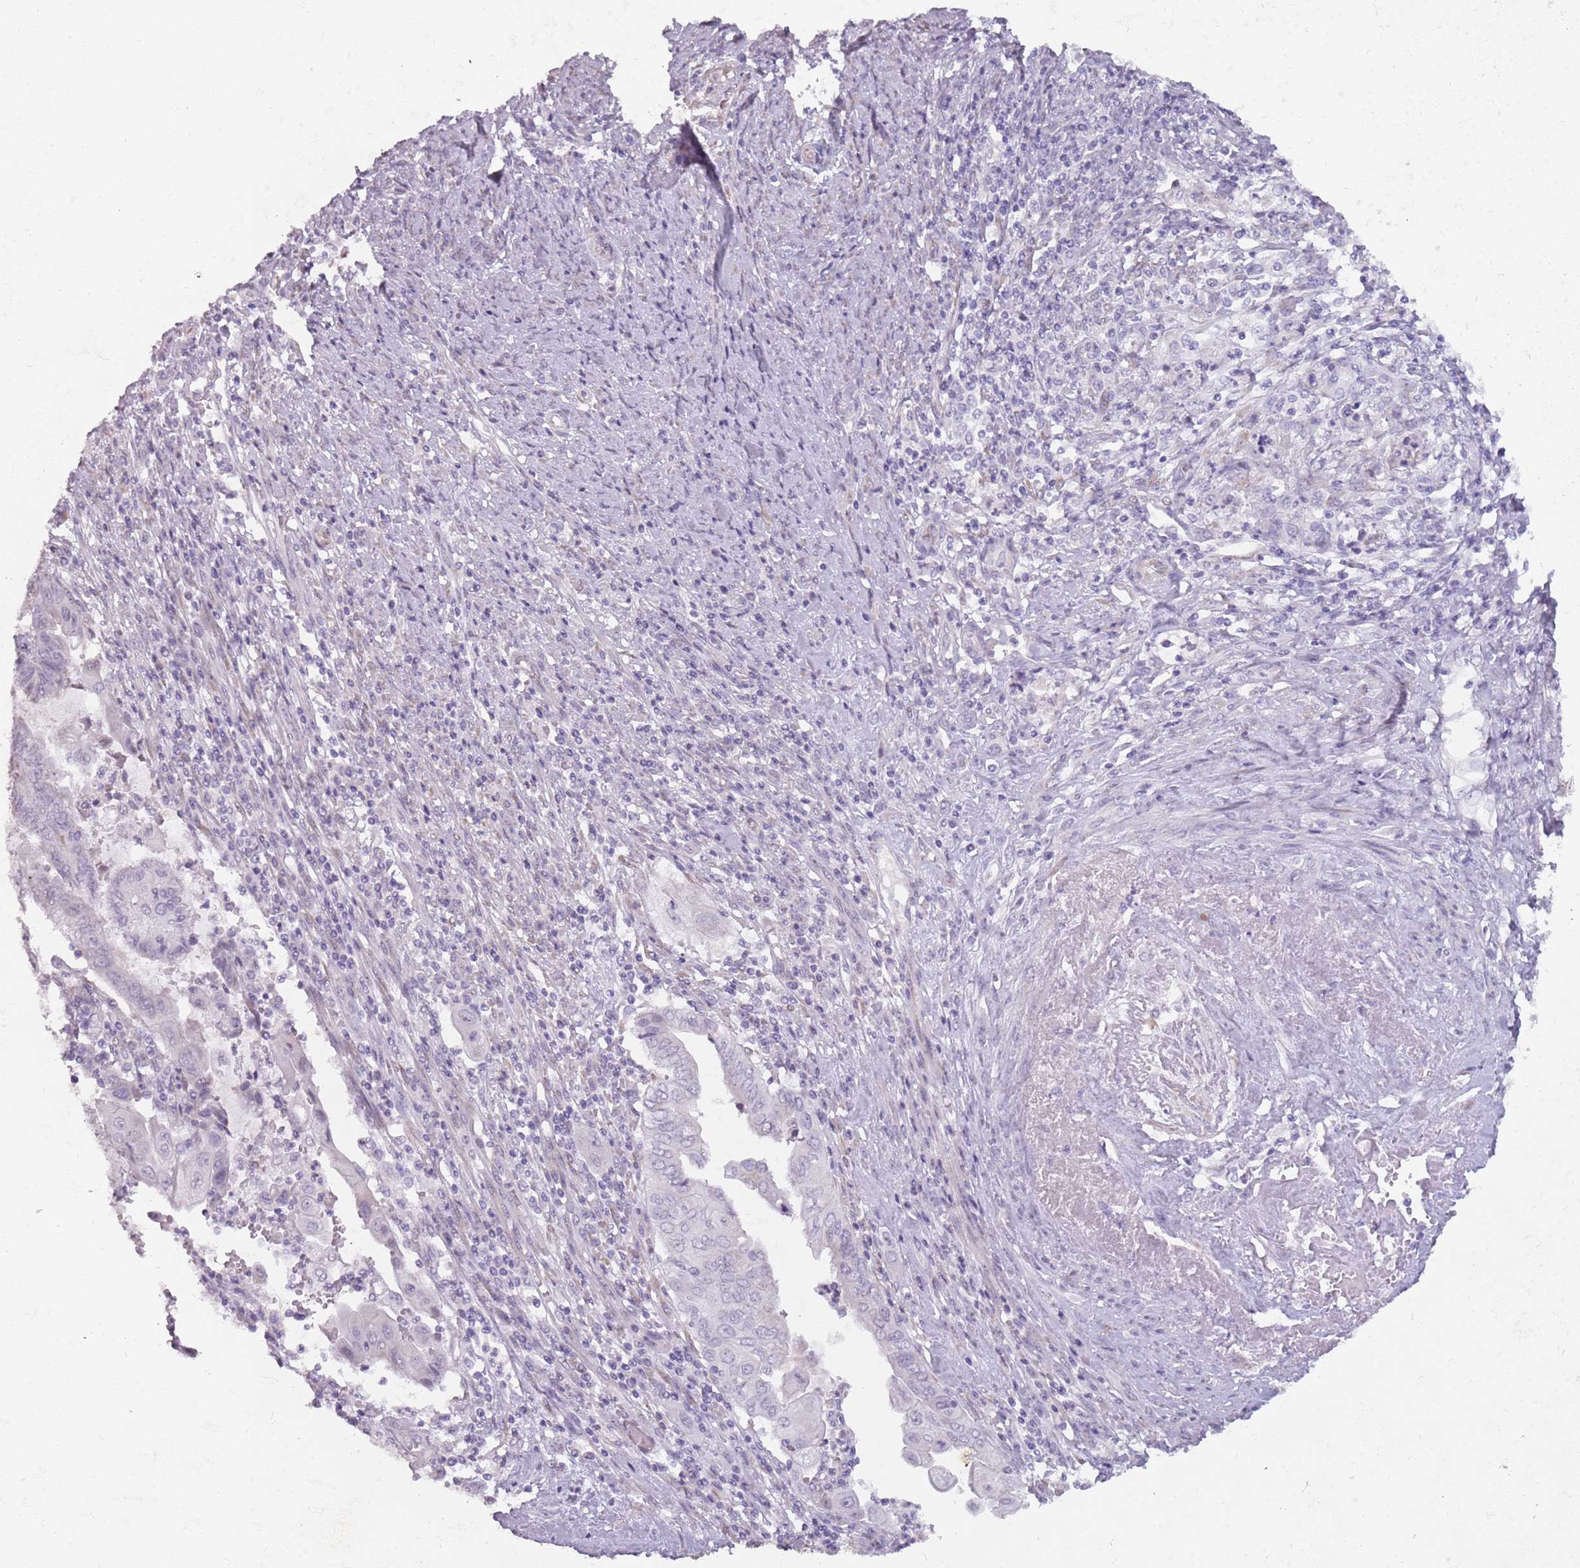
{"staining": {"intensity": "negative", "quantity": "none", "location": "none"}, "tissue": "endometrial cancer", "cell_type": "Tumor cells", "image_type": "cancer", "snomed": [{"axis": "morphology", "description": "Adenocarcinoma, NOS"}, {"axis": "topography", "description": "Uterus"}, {"axis": "topography", "description": "Endometrium"}], "caption": "High magnification brightfield microscopy of endometrial adenocarcinoma stained with DAB (3,3'-diaminobenzidine) (brown) and counterstained with hematoxylin (blue): tumor cells show no significant positivity.", "gene": "DDX4", "patient": {"sex": "female", "age": 70}}